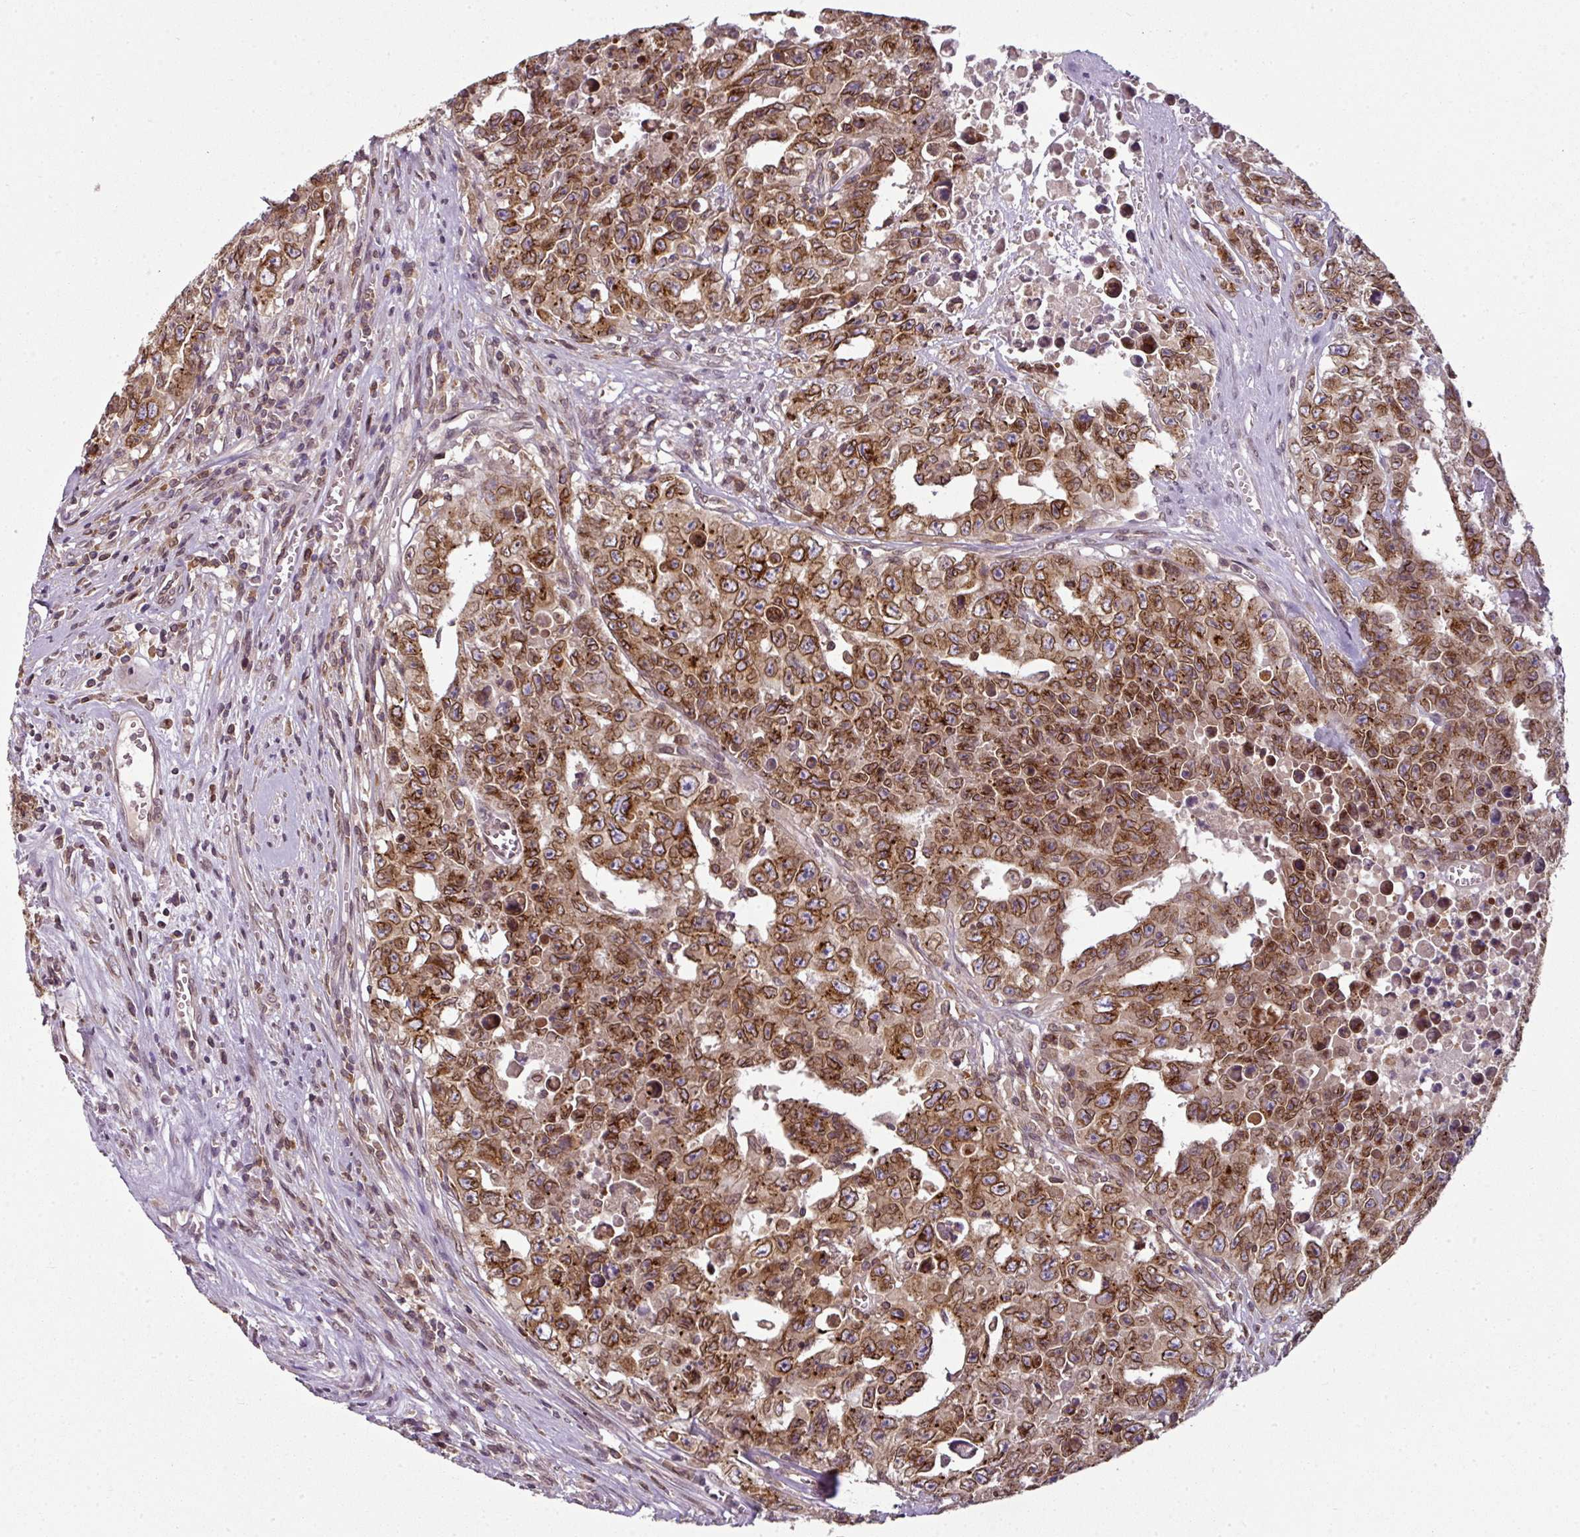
{"staining": {"intensity": "strong", "quantity": ">75%", "location": "cytoplasmic/membranous,nuclear"}, "tissue": "testis cancer", "cell_type": "Tumor cells", "image_type": "cancer", "snomed": [{"axis": "morphology", "description": "Carcinoma, Embryonal, NOS"}, {"axis": "topography", "description": "Testis"}], "caption": "Testis cancer stained with a brown dye demonstrates strong cytoplasmic/membranous and nuclear positive staining in about >75% of tumor cells.", "gene": "RANGAP1", "patient": {"sex": "male", "age": 24}}